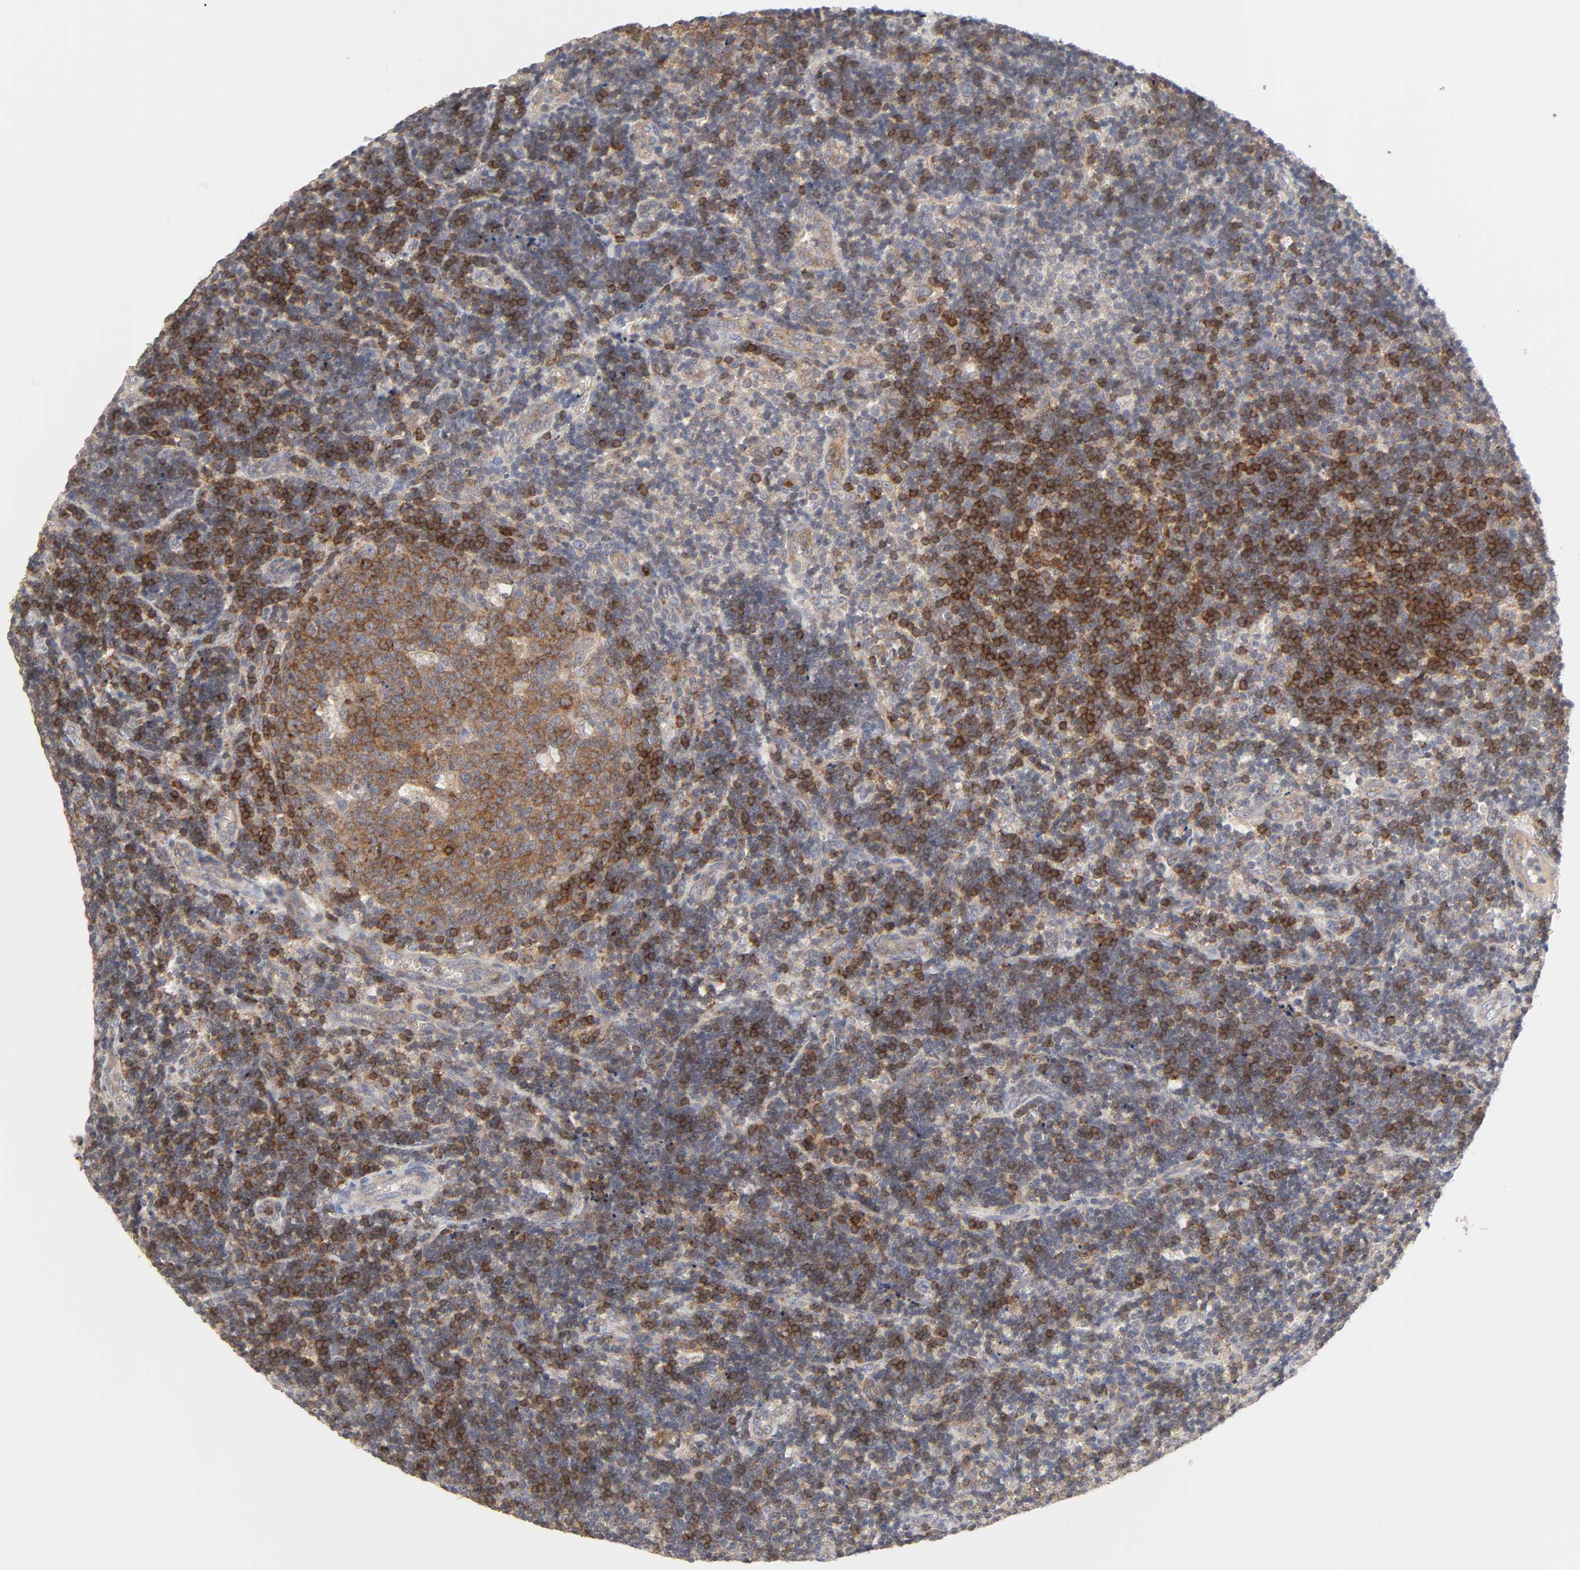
{"staining": {"intensity": "moderate", "quantity": ">75%", "location": "cytoplasmic/membranous"}, "tissue": "lymph node", "cell_type": "Germinal center cells", "image_type": "normal", "snomed": [{"axis": "morphology", "description": "Normal tissue, NOS"}, {"axis": "topography", "description": "Lymph node"}, {"axis": "topography", "description": "Salivary gland"}], "caption": "Immunohistochemical staining of benign lymph node demonstrates medium levels of moderate cytoplasmic/membranous positivity in approximately >75% of germinal center cells.", "gene": "IL4R", "patient": {"sex": "male", "age": 8}}